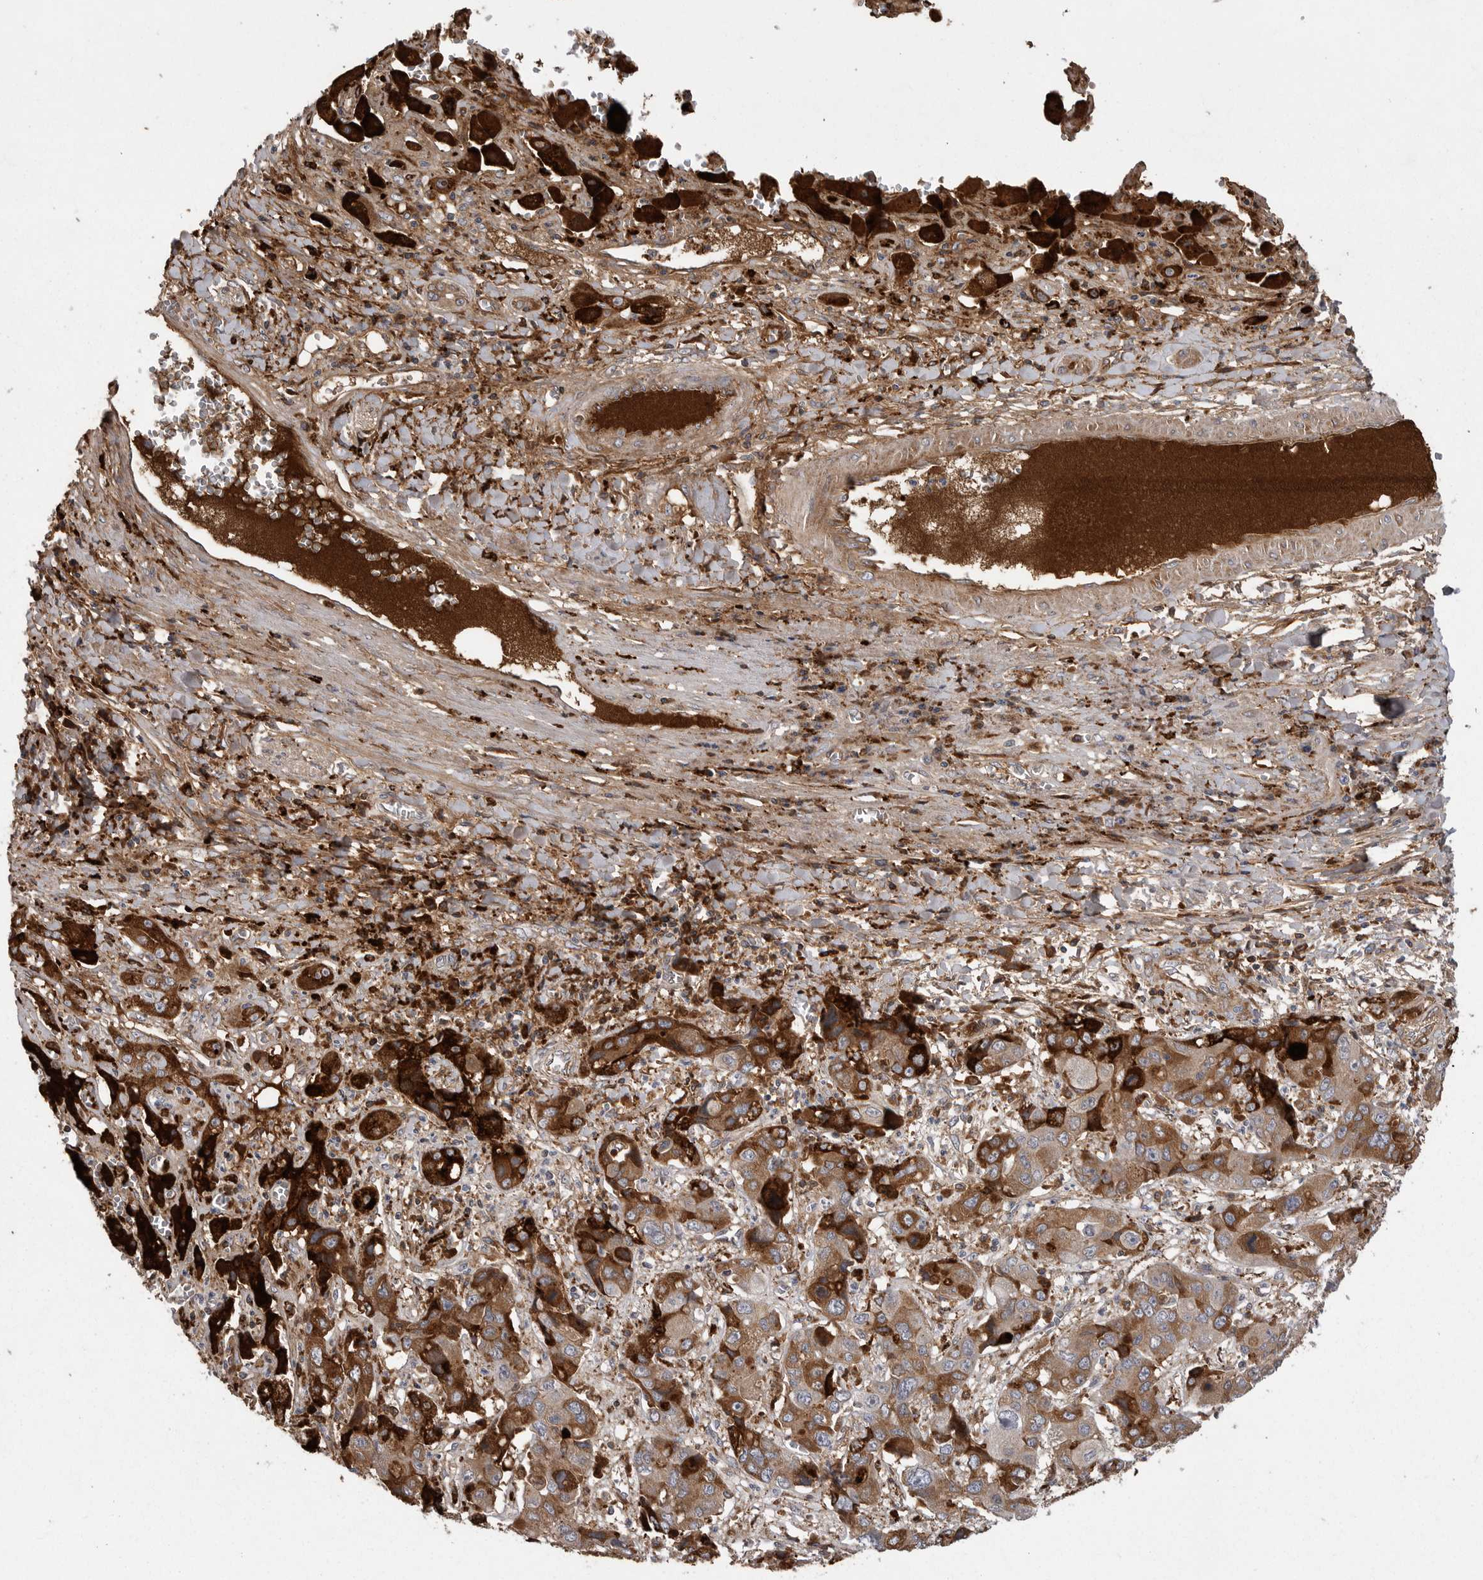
{"staining": {"intensity": "strong", "quantity": ">75%", "location": "cytoplasmic/membranous"}, "tissue": "liver cancer", "cell_type": "Tumor cells", "image_type": "cancer", "snomed": [{"axis": "morphology", "description": "Cholangiocarcinoma"}, {"axis": "topography", "description": "Liver"}], "caption": "Immunohistochemistry (IHC) (DAB (3,3'-diaminobenzidine)) staining of human liver cancer (cholangiocarcinoma) demonstrates strong cytoplasmic/membranous protein staining in approximately >75% of tumor cells.", "gene": "CRP", "patient": {"sex": "male", "age": 67}}